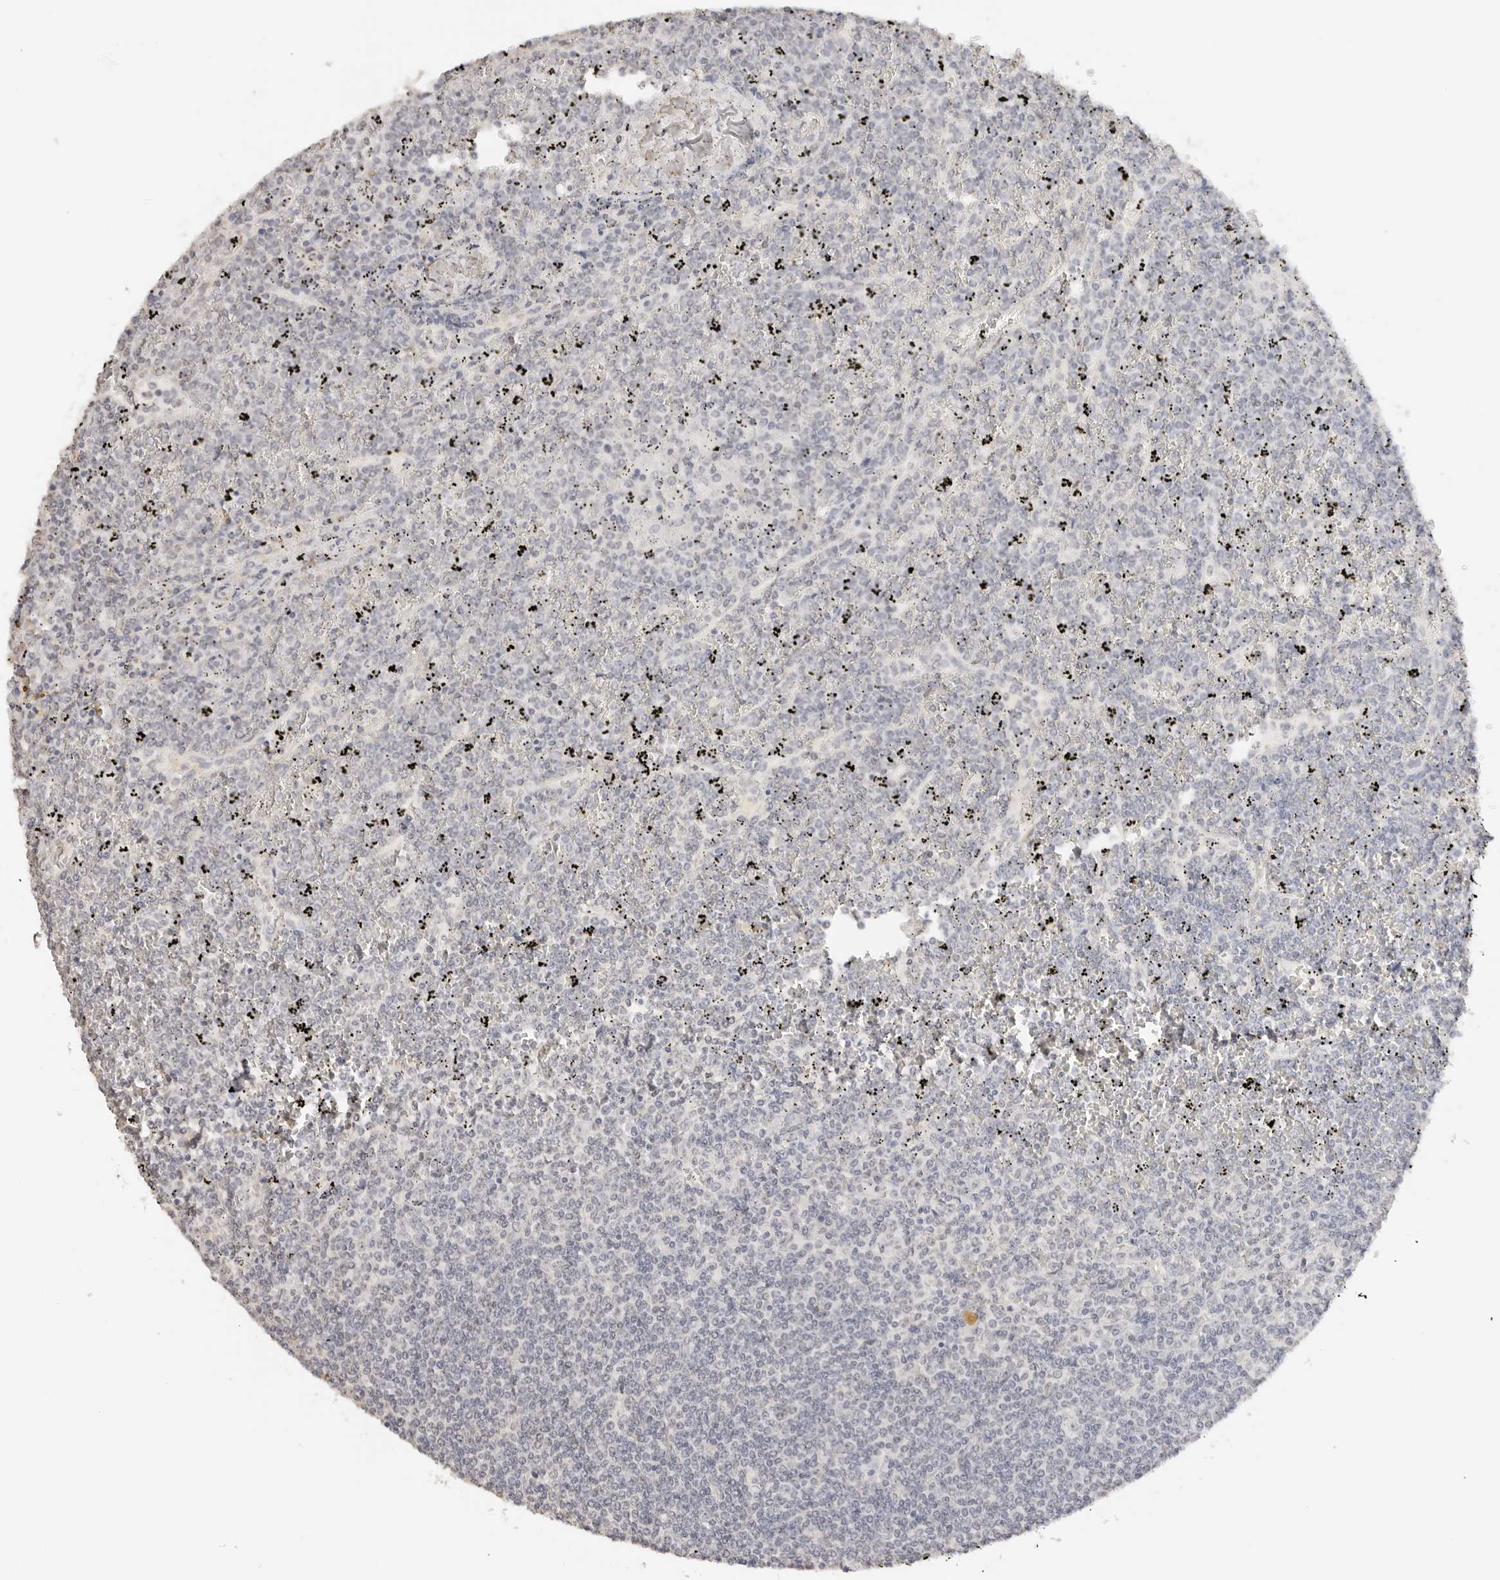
{"staining": {"intensity": "negative", "quantity": "none", "location": "none"}, "tissue": "lymphoma", "cell_type": "Tumor cells", "image_type": "cancer", "snomed": [{"axis": "morphology", "description": "Malignant lymphoma, non-Hodgkin's type, Low grade"}, {"axis": "topography", "description": "Spleen"}], "caption": "Tumor cells are negative for protein expression in human malignant lymphoma, non-Hodgkin's type (low-grade).", "gene": "PCDH19", "patient": {"sex": "female", "age": 19}}